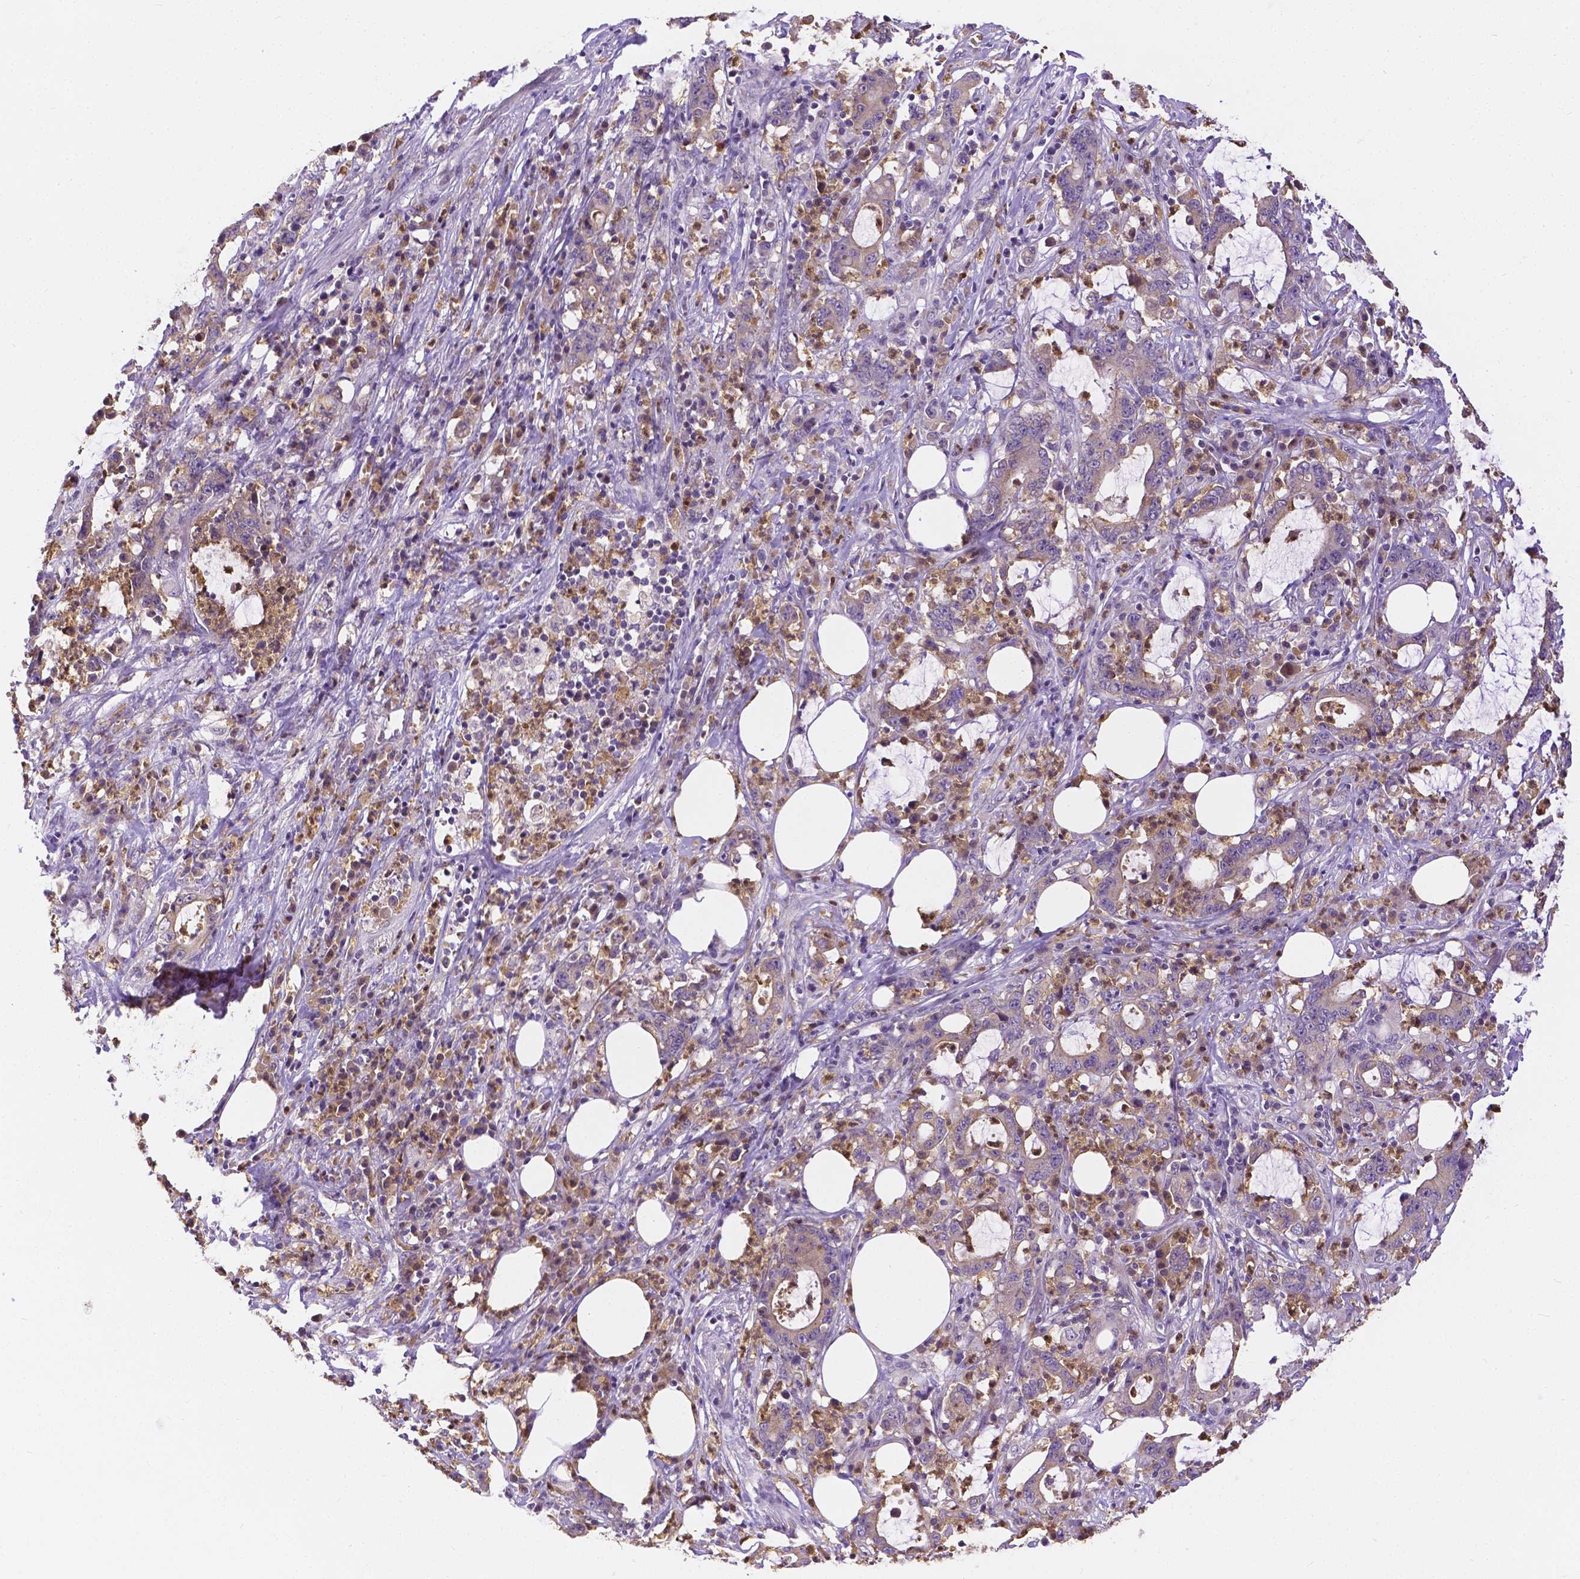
{"staining": {"intensity": "negative", "quantity": "none", "location": "none"}, "tissue": "stomach cancer", "cell_type": "Tumor cells", "image_type": "cancer", "snomed": [{"axis": "morphology", "description": "Adenocarcinoma, NOS"}, {"axis": "topography", "description": "Stomach, upper"}], "caption": "There is no significant positivity in tumor cells of adenocarcinoma (stomach).", "gene": "ZNRD2", "patient": {"sex": "male", "age": 68}}